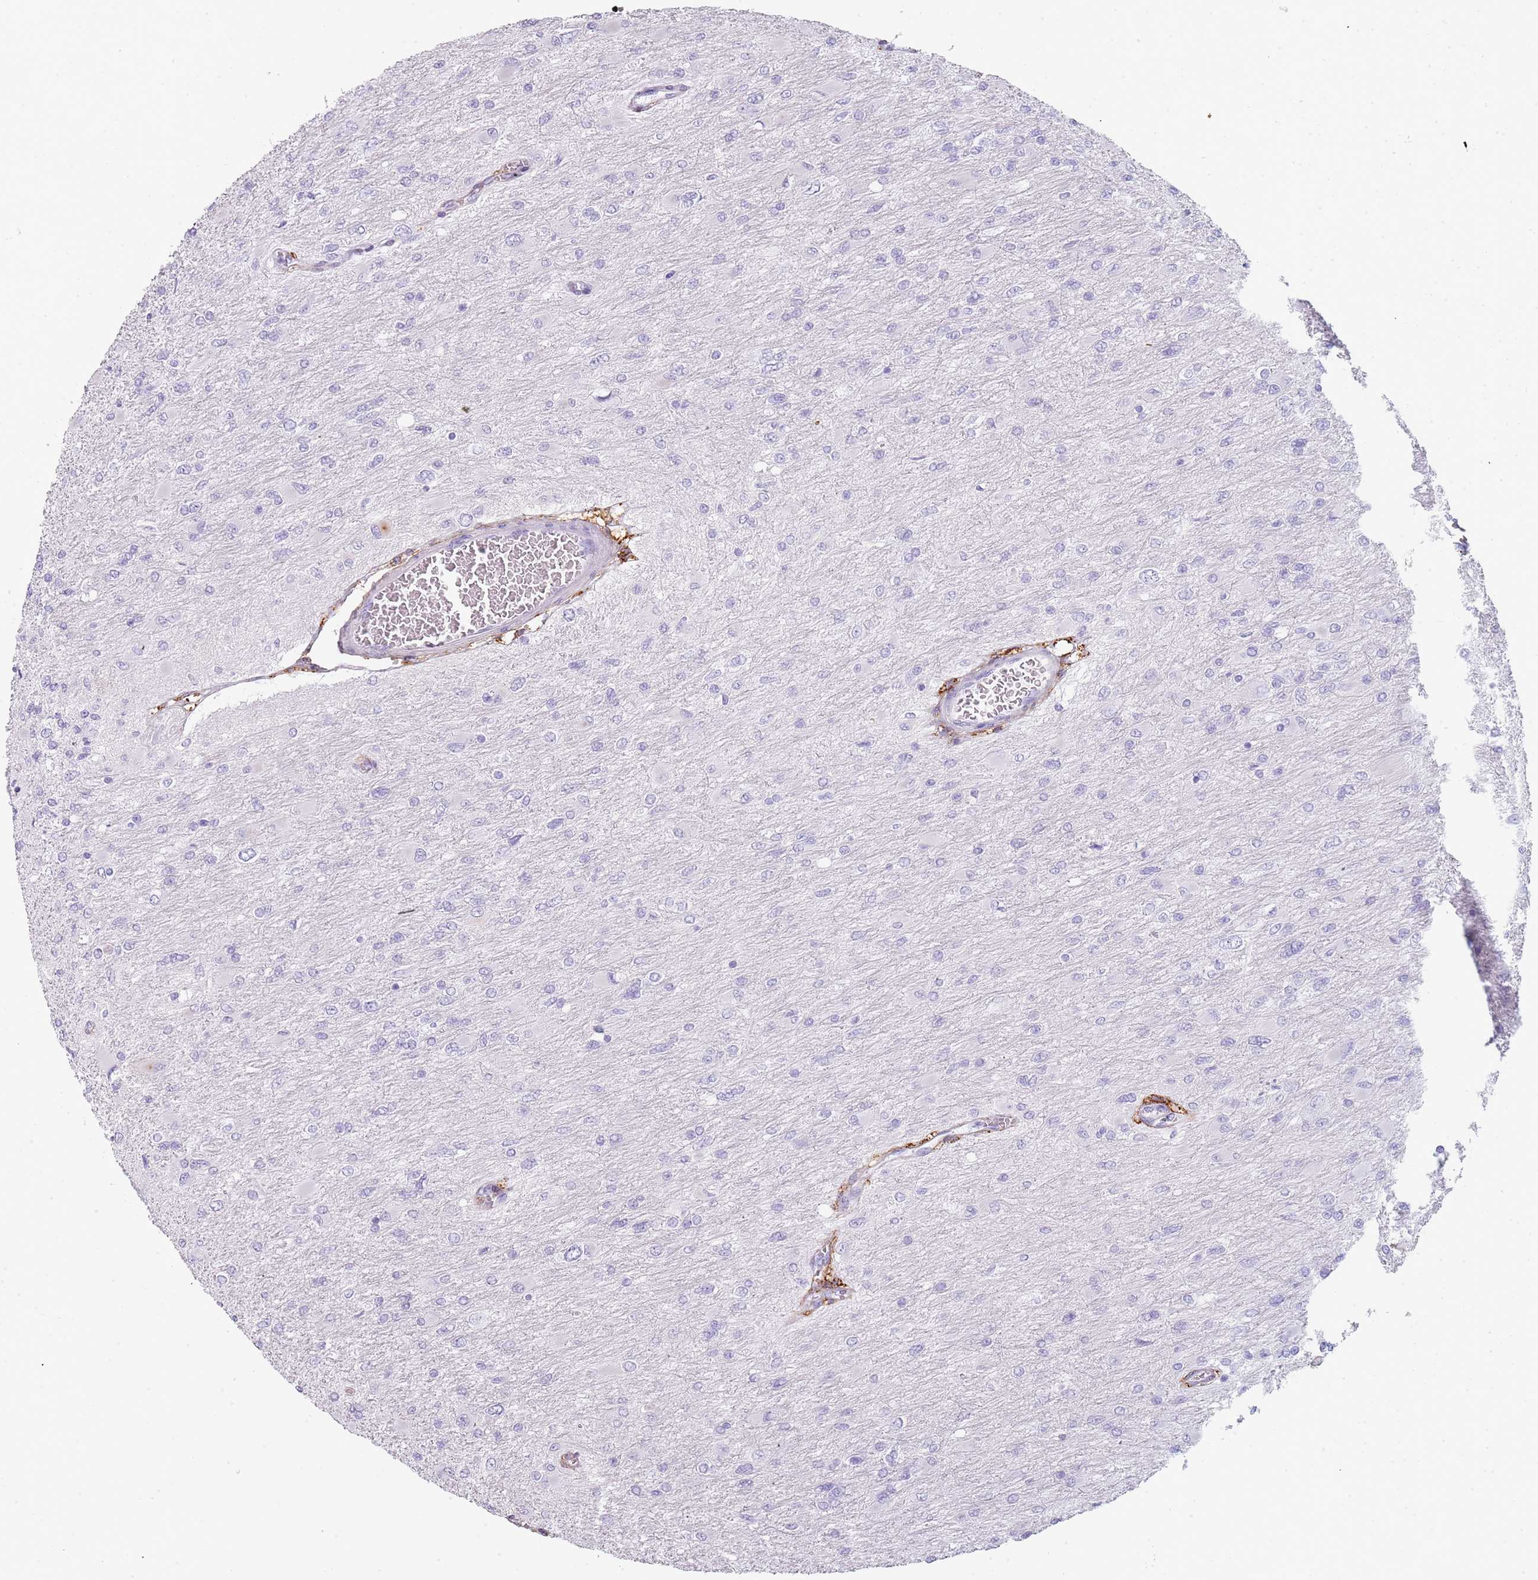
{"staining": {"intensity": "negative", "quantity": "none", "location": "none"}, "tissue": "glioma", "cell_type": "Tumor cells", "image_type": "cancer", "snomed": [{"axis": "morphology", "description": "Glioma, malignant, High grade"}, {"axis": "topography", "description": "Cerebral cortex"}], "caption": "High power microscopy micrograph of an immunohistochemistry histopathology image of malignant high-grade glioma, revealing no significant positivity in tumor cells. (DAB immunohistochemistry with hematoxylin counter stain).", "gene": "COLEC12", "patient": {"sex": "female", "age": 36}}